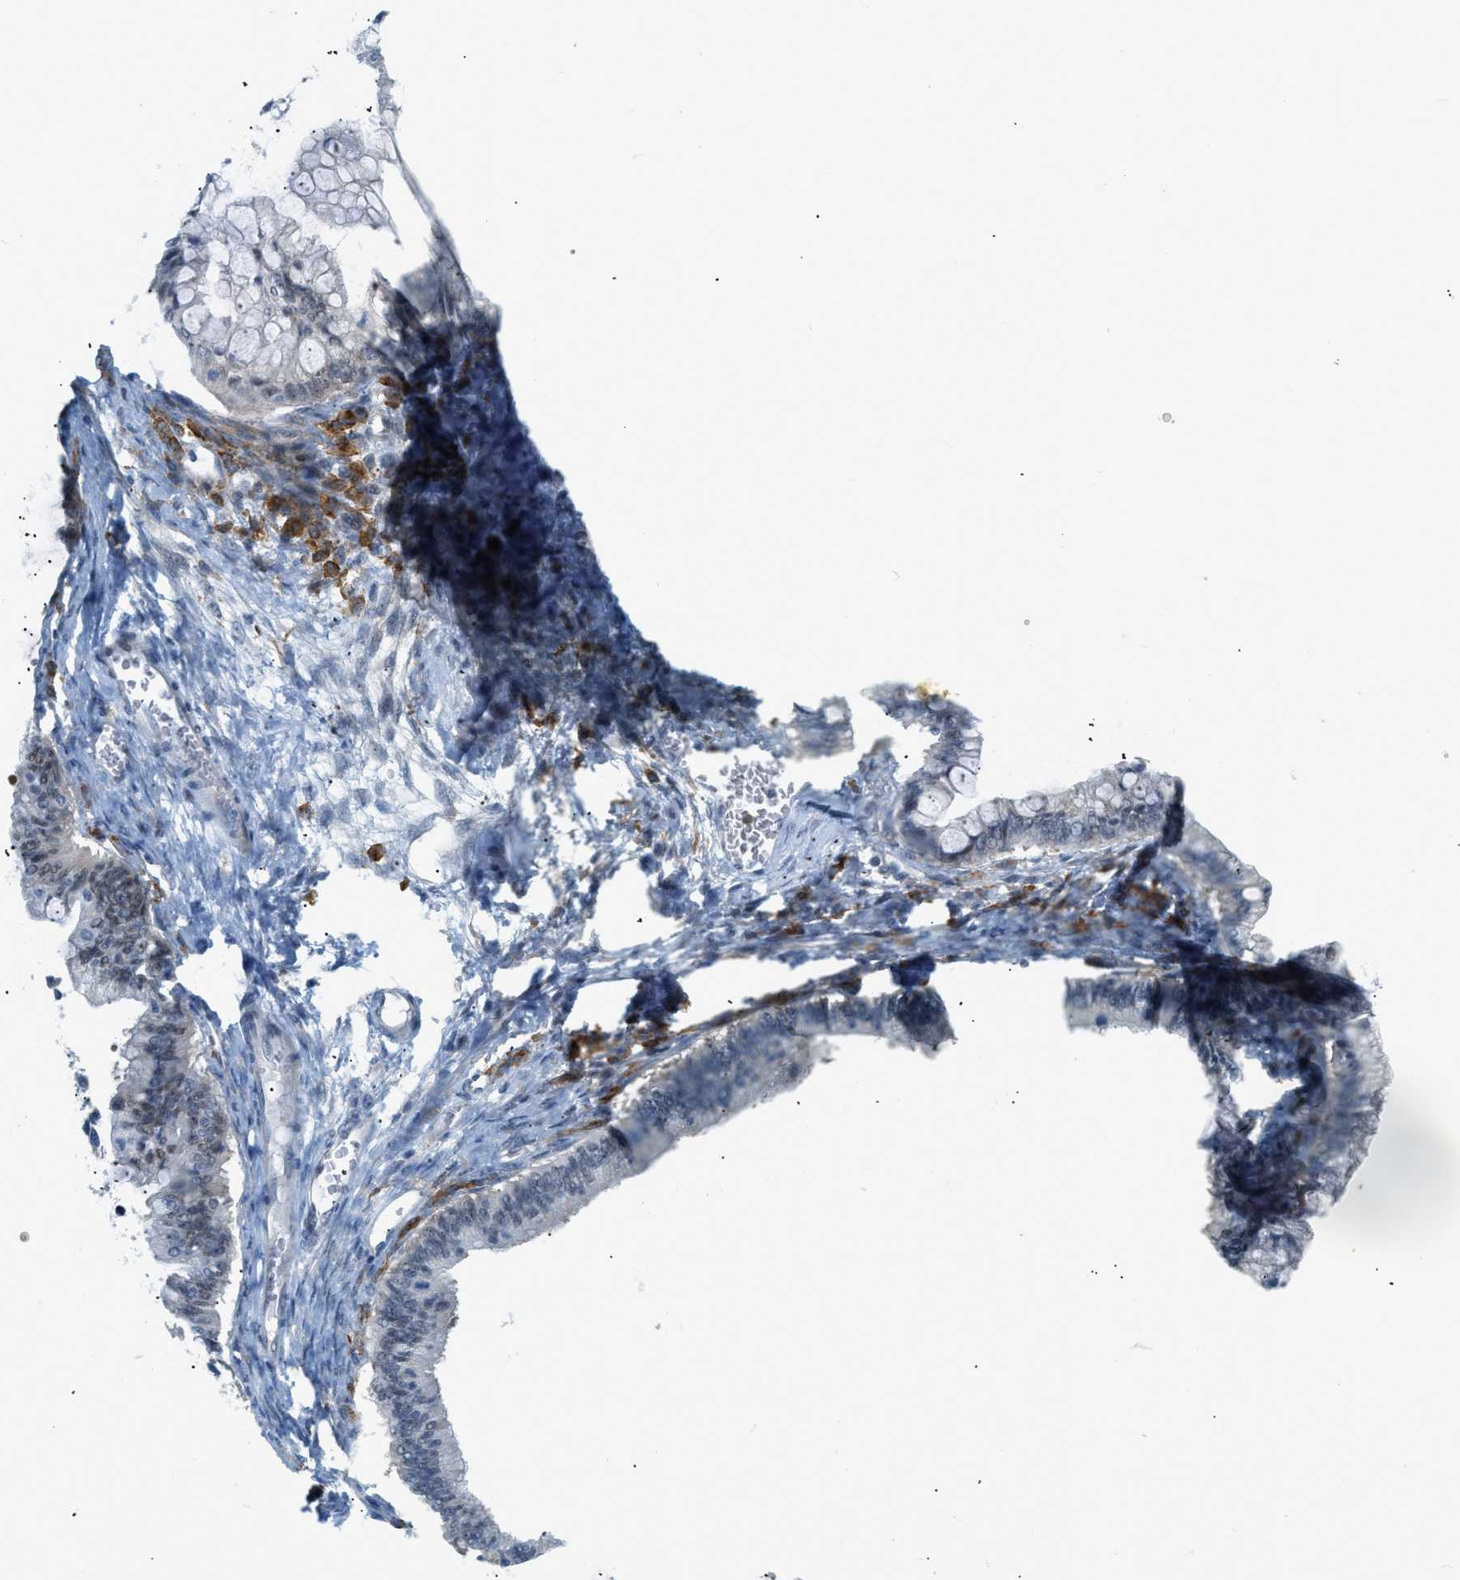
{"staining": {"intensity": "negative", "quantity": "none", "location": "none"}, "tissue": "ovarian cancer", "cell_type": "Tumor cells", "image_type": "cancer", "snomed": [{"axis": "morphology", "description": "Cystadenocarcinoma, mucinous, NOS"}, {"axis": "topography", "description": "Ovary"}], "caption": "This micrograph is of ovarian cancer (mucinous cystadenocarcinoma) stained with immunohistochemistry to label a protein in brown with the nuclei are counter-stained blue. There is no expression in tumor cells.", "gene": "ZNF408", "patient": {"sex": "female", "age": 57}}